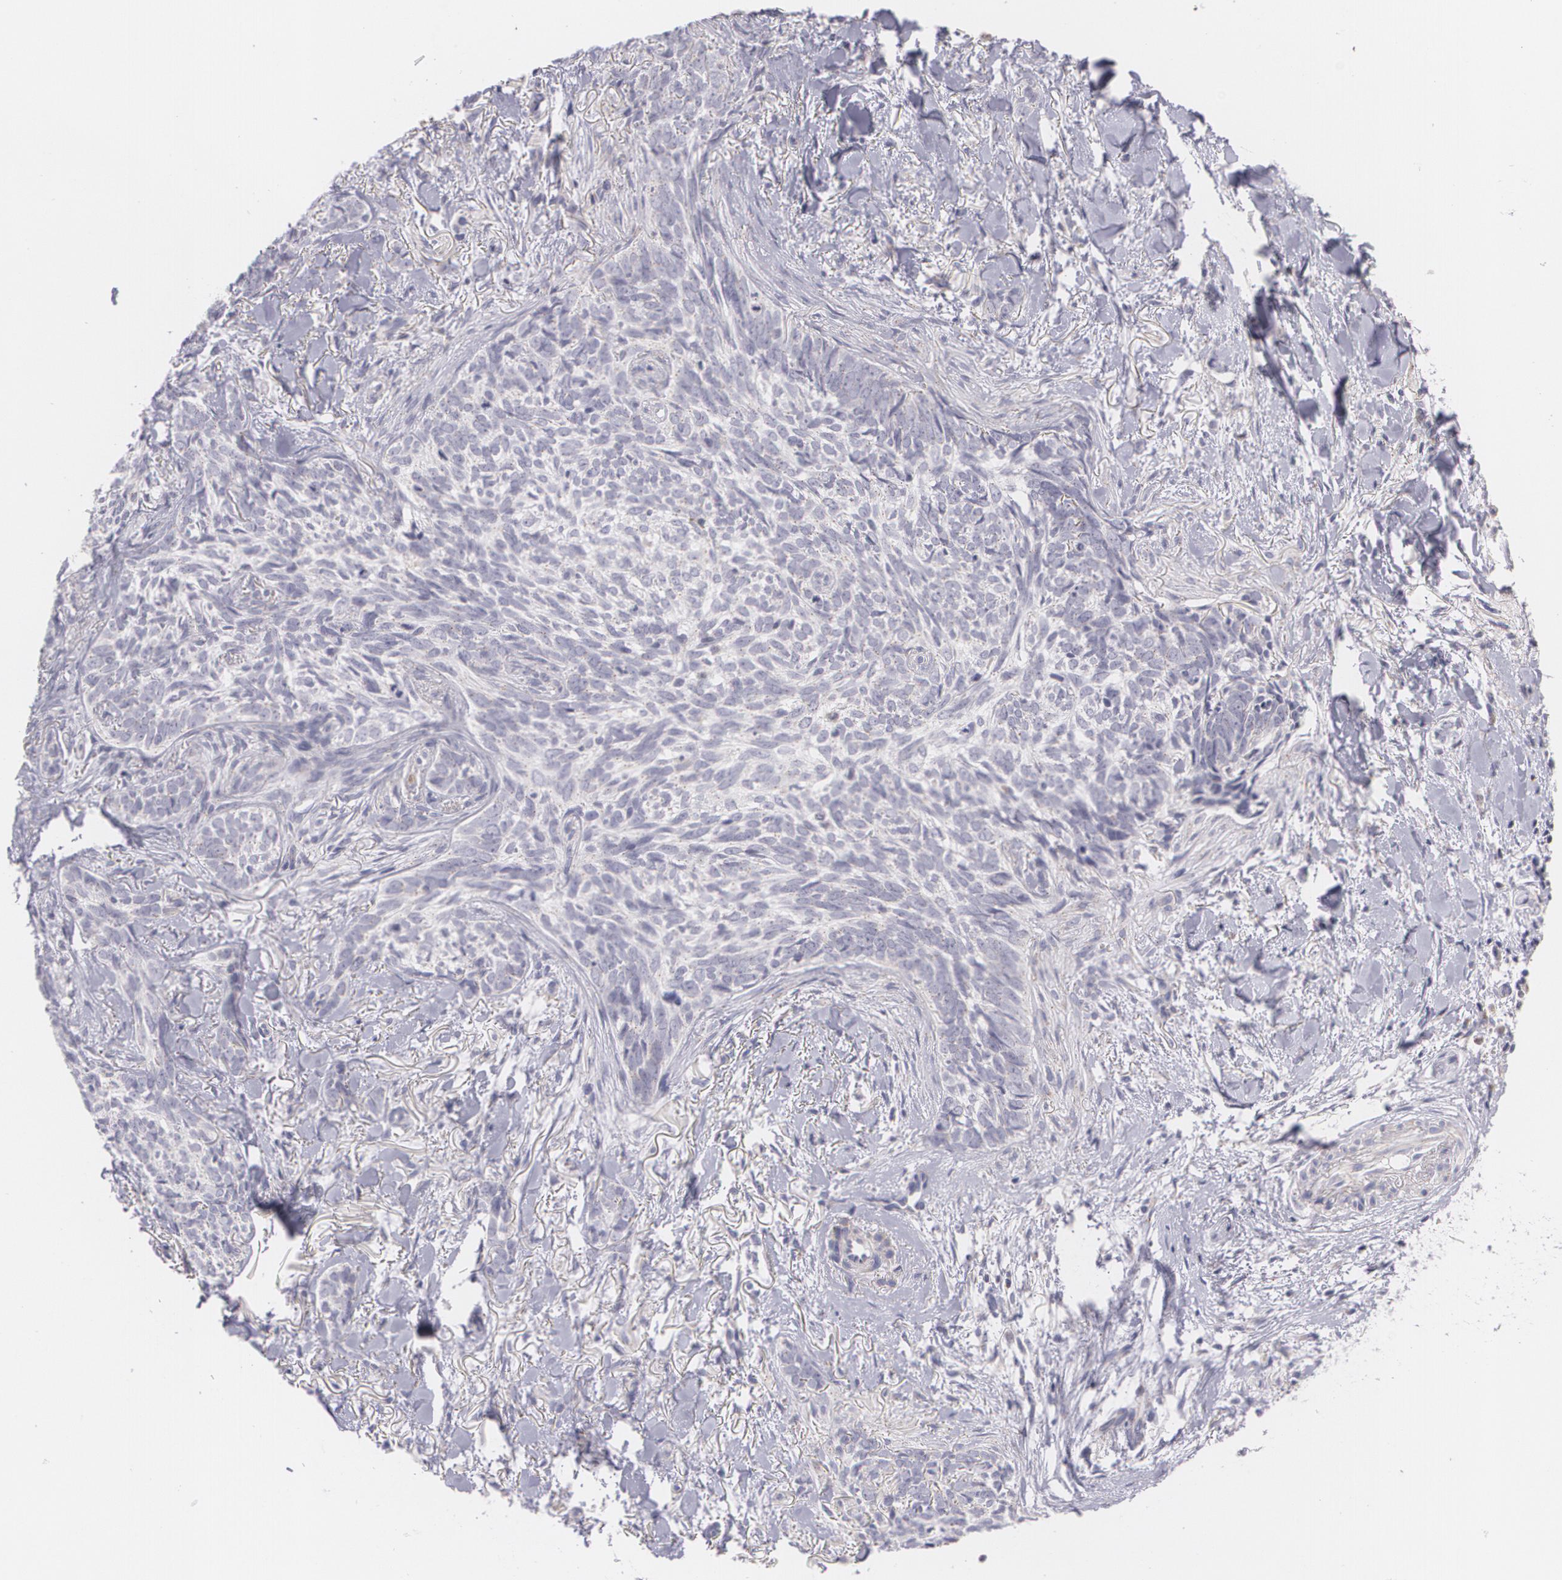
{"staining": {"intensity": "negative", "quantity": "none", "location": "none"}, "tissue": "skin cancer", "cell_type": "Tumor cells", "image_type": "cancer", "snomed": [{"axis": "morphology", "description": "Basal cell carcinoma"}, {"axis": "topography", "description": "Skin"}], "caption": "Human skin basal cell carcinoma stained for a protein using immunohistochemistry (IHC) displays no positivity in tumor cells.", "gene": "CILK1", "patient": {"sex": "female", "age": 81}}